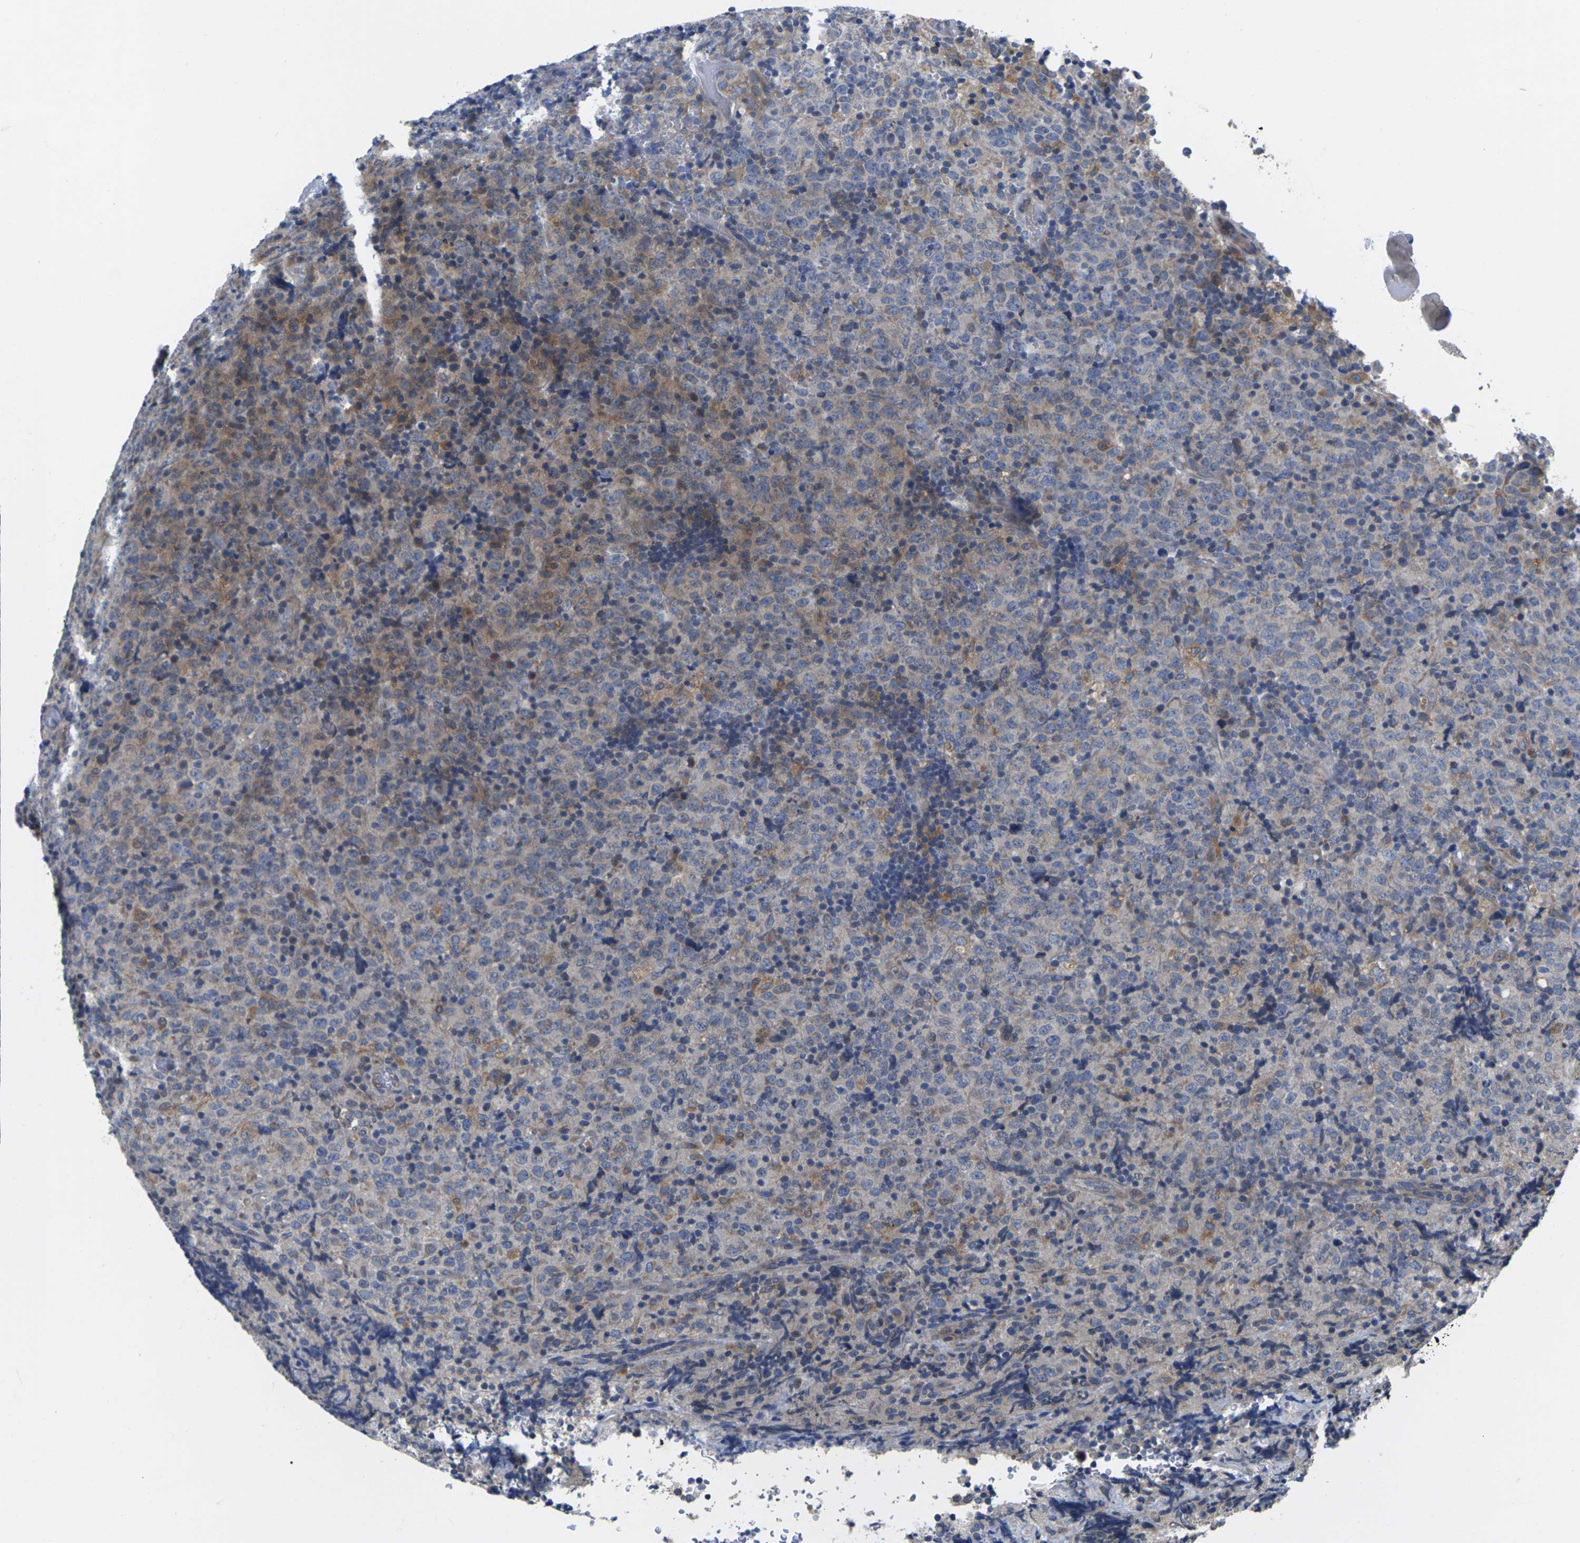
{"staining": {"intensity": "moderate", "quantity": "25%-75%", "location": "cytoplasmic/membranous"}, "tissue": "lymphoma", "cell_type": "Tumor cells", "image_type": "cancer", "snomed": [{"axis": "morphology", "description": "Malignant lymphoma, non-Hodgkin's type, High grade"}, {"axis": "topography", "description": "Tonsil"}], "caption": "High-power microscopy captured an immunohistochemistry photomicrograph of malignant lymphoma, non-Hodgkin's type (high-grade), revealing moderate cytoplasmic/membranous expression in about 25%-75% of tumor cells.", "gene": "SCNN1A", "patient": {"sex": "female", "age": 36}}